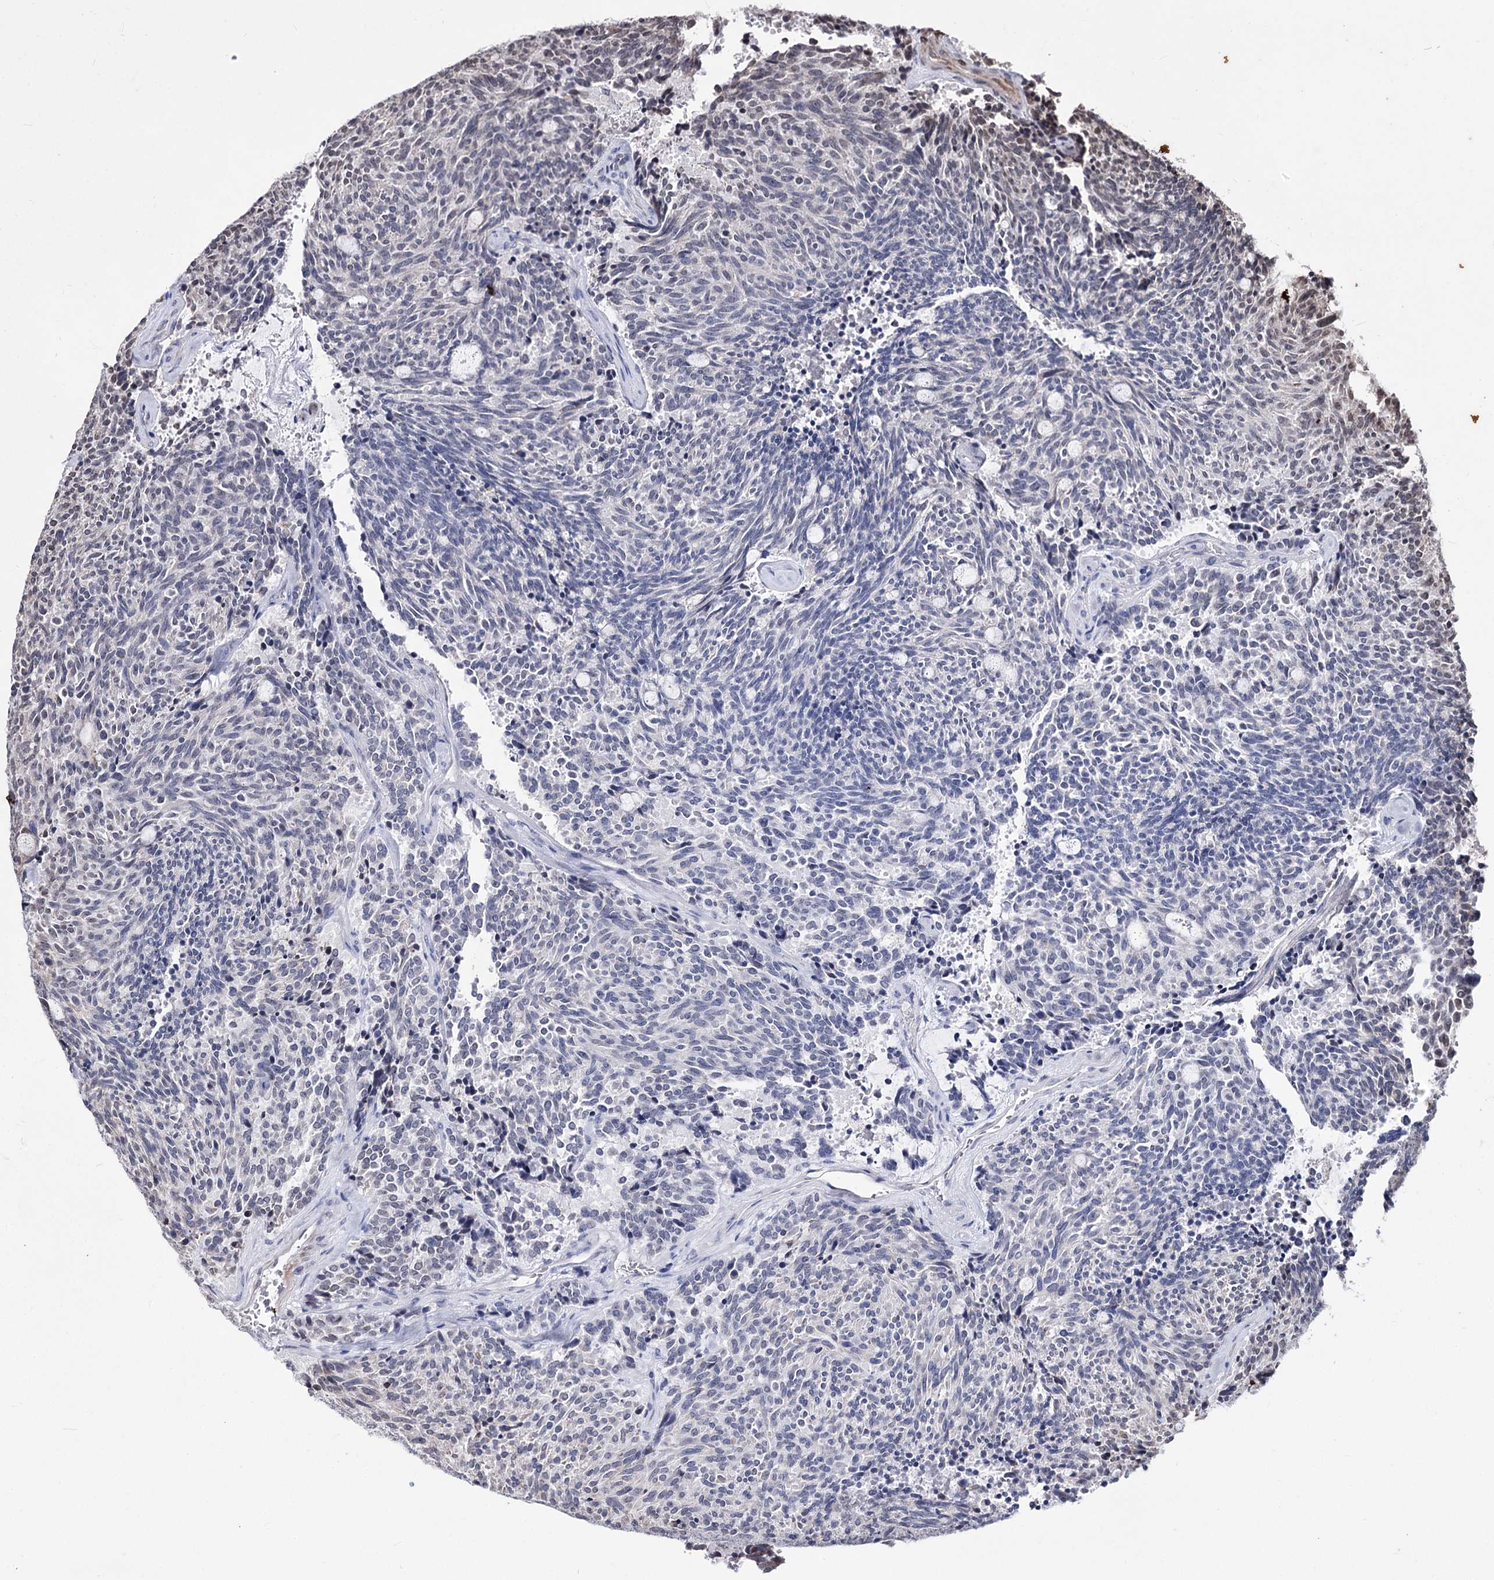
{"staining": {"intensity": "negative", "quantity": "none", "location": "none"}, "tissue": "carcinoid", "cell_type": "Tumor cells", "image_type": "cancer", "snomed": [{"axis": "morphology", "description": "Carcinoid, malignant, NOS"}, {"axis": "topography", "description": "Pancreas"}], "caption": "High power microscopy micrograph of an immunohistochemistry photomicrograph of malignant carcinoid, revealing no significant staining in tumor cells.", "gene": "PPRC1", "patient": {"sex": "female", "age": 54}}